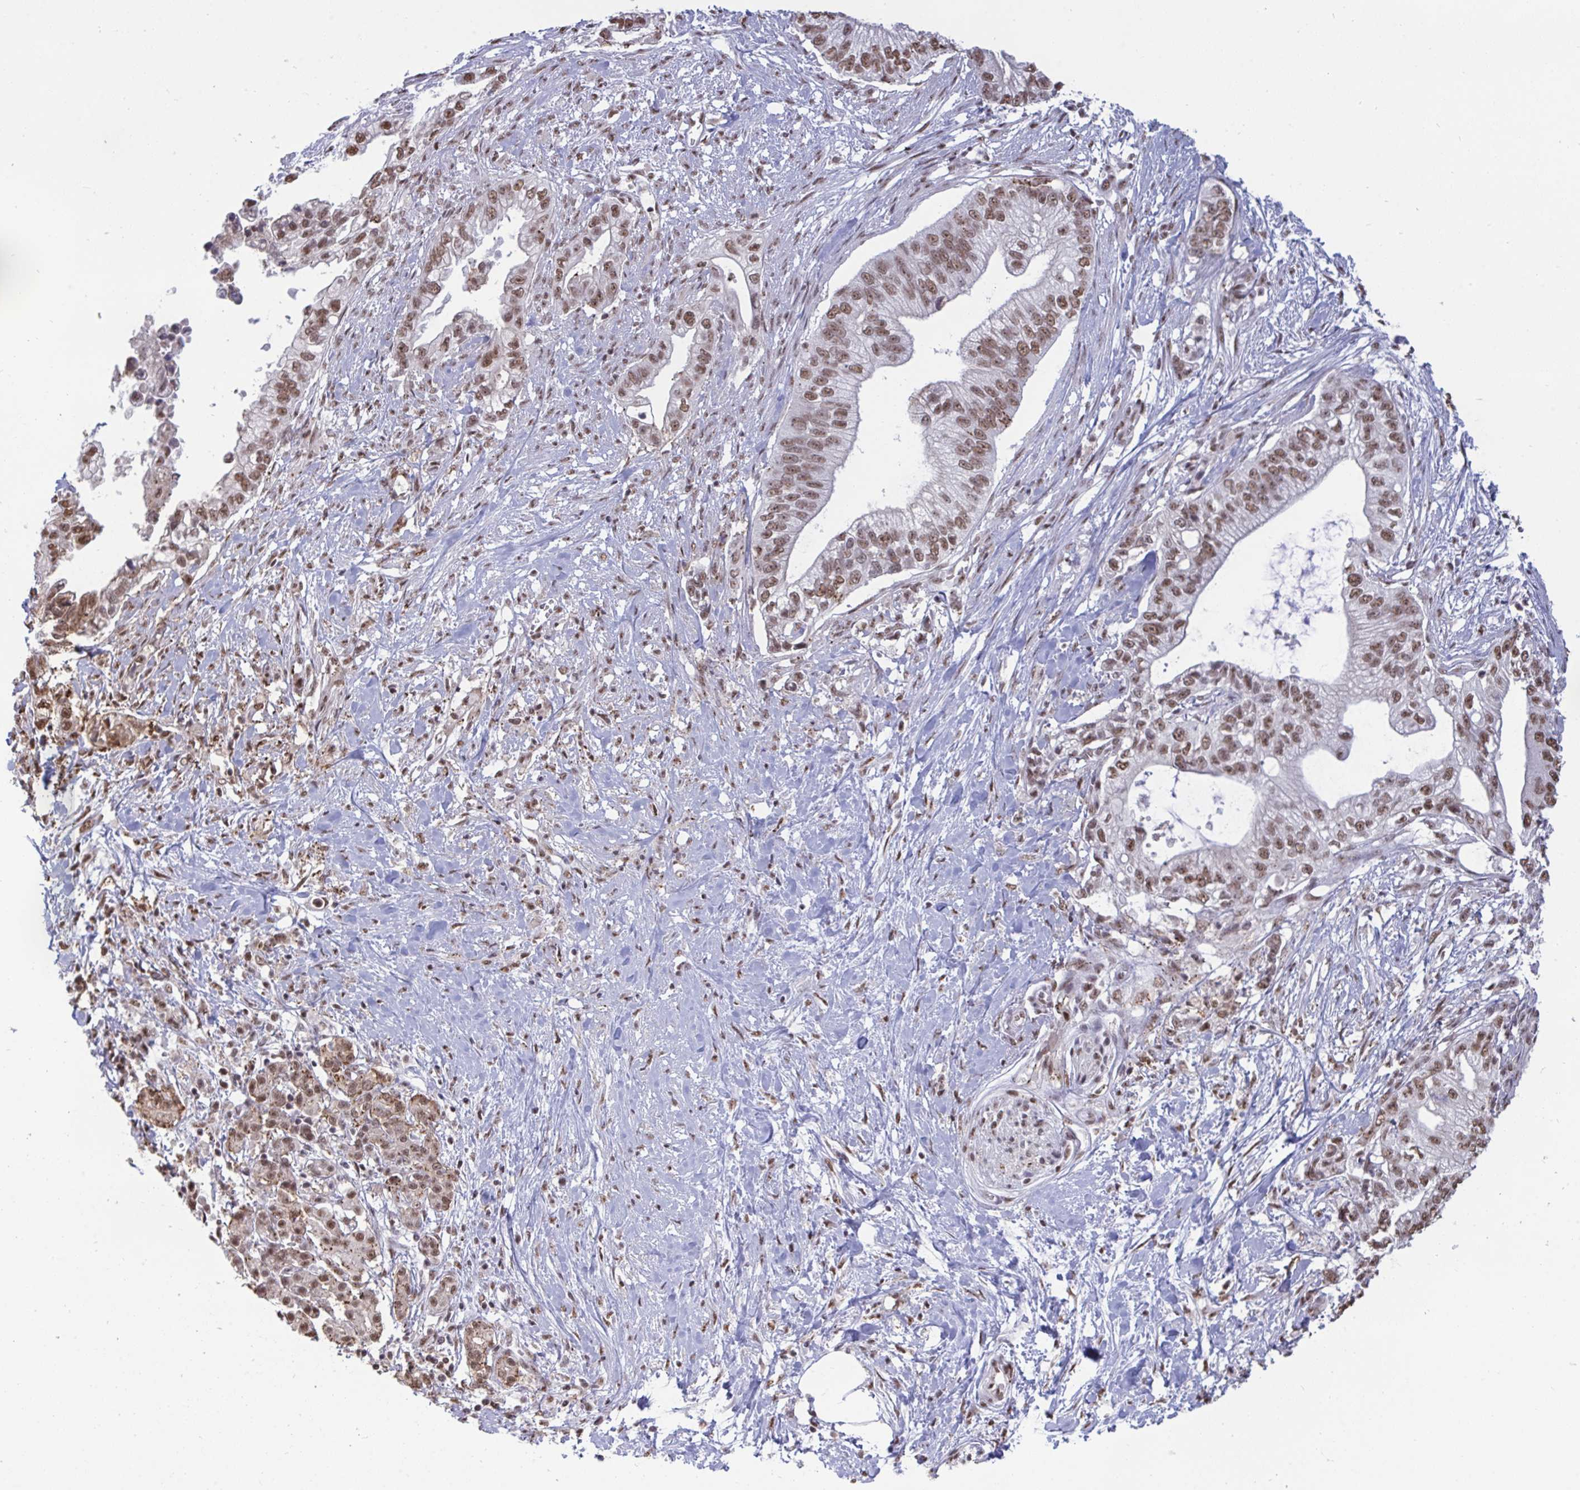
{"staining": {"intensity": "moderate", "quantity": ">75%", "location": "nuclear"}, "tissue": "pancreatic cancer", "cell_type": "Tumor cells", "image_type": "cancer", "snomed": [{"axis": "morphology", "description": "Adenocarcinoma, NOS"}, {"axis": "topography", "description": "Pancreas"}], "caption": "This is a histology image of immunohistochemistry (IHC) staining of adenocarcinoma (pancreatic), which shows moderate expression in the nuclear of tumor cells.", "gene": "PUF60", "patient": {"sex": "male", "age": 70}}